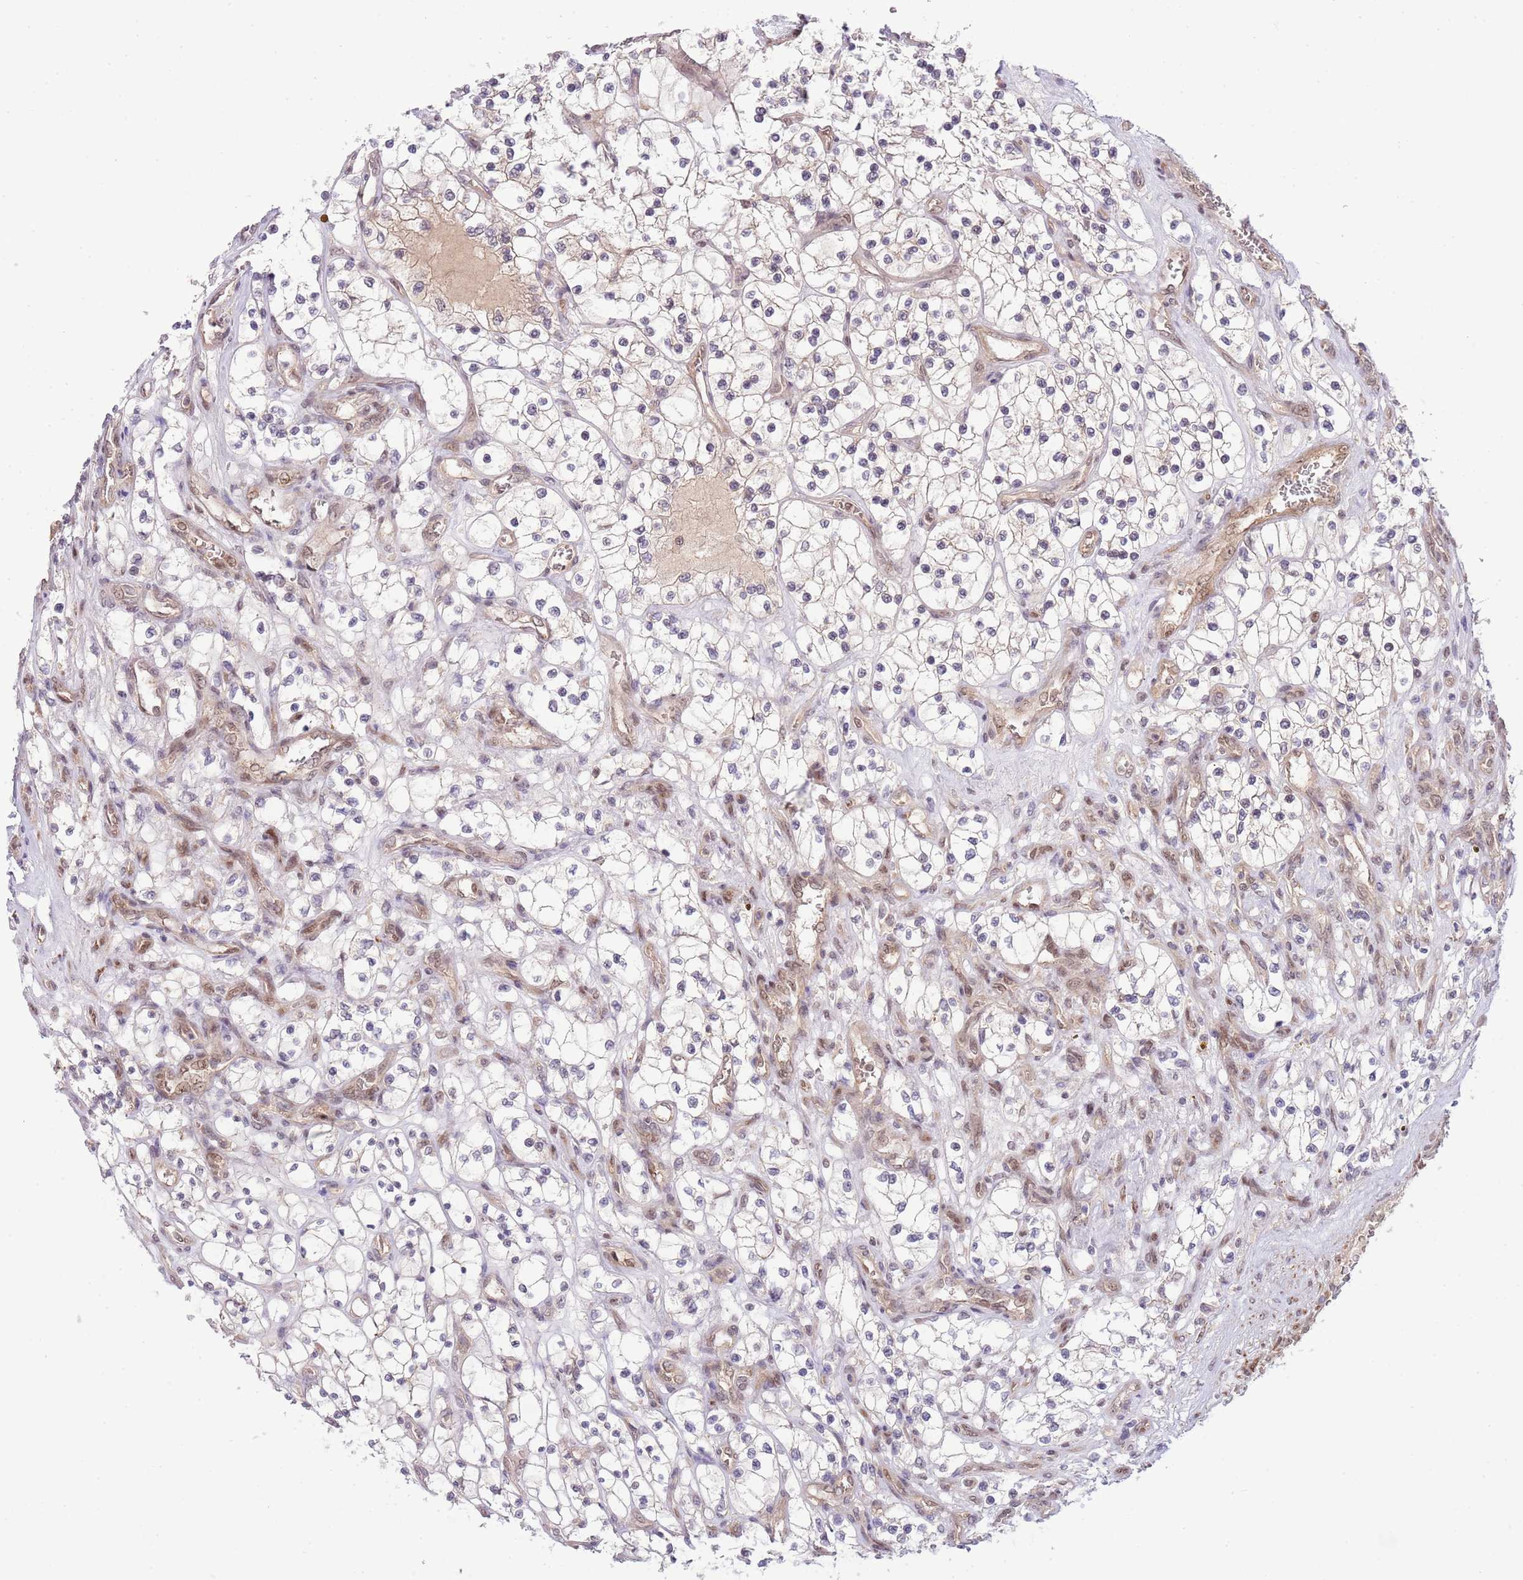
{"staining": {"intensity": "negative", "quantity": "none", "location": "none"}, "tissue": "renal cancer", "cell_type": "Tumor cells", "image_type": "cancer", "snomed": [{"axis": "morphology", "description": "Adenocarcinoma, NOS"}, {"axis": "topography", "description": "Kidney"}], "caption": "An immunohistochemistry histopathology image of renal adenocarcinoma is shown. There is no staining in tumor cells of renal adenocarcinoma.", "gene": "CHD1", "patient": {"sex": "female", "age": 69}}